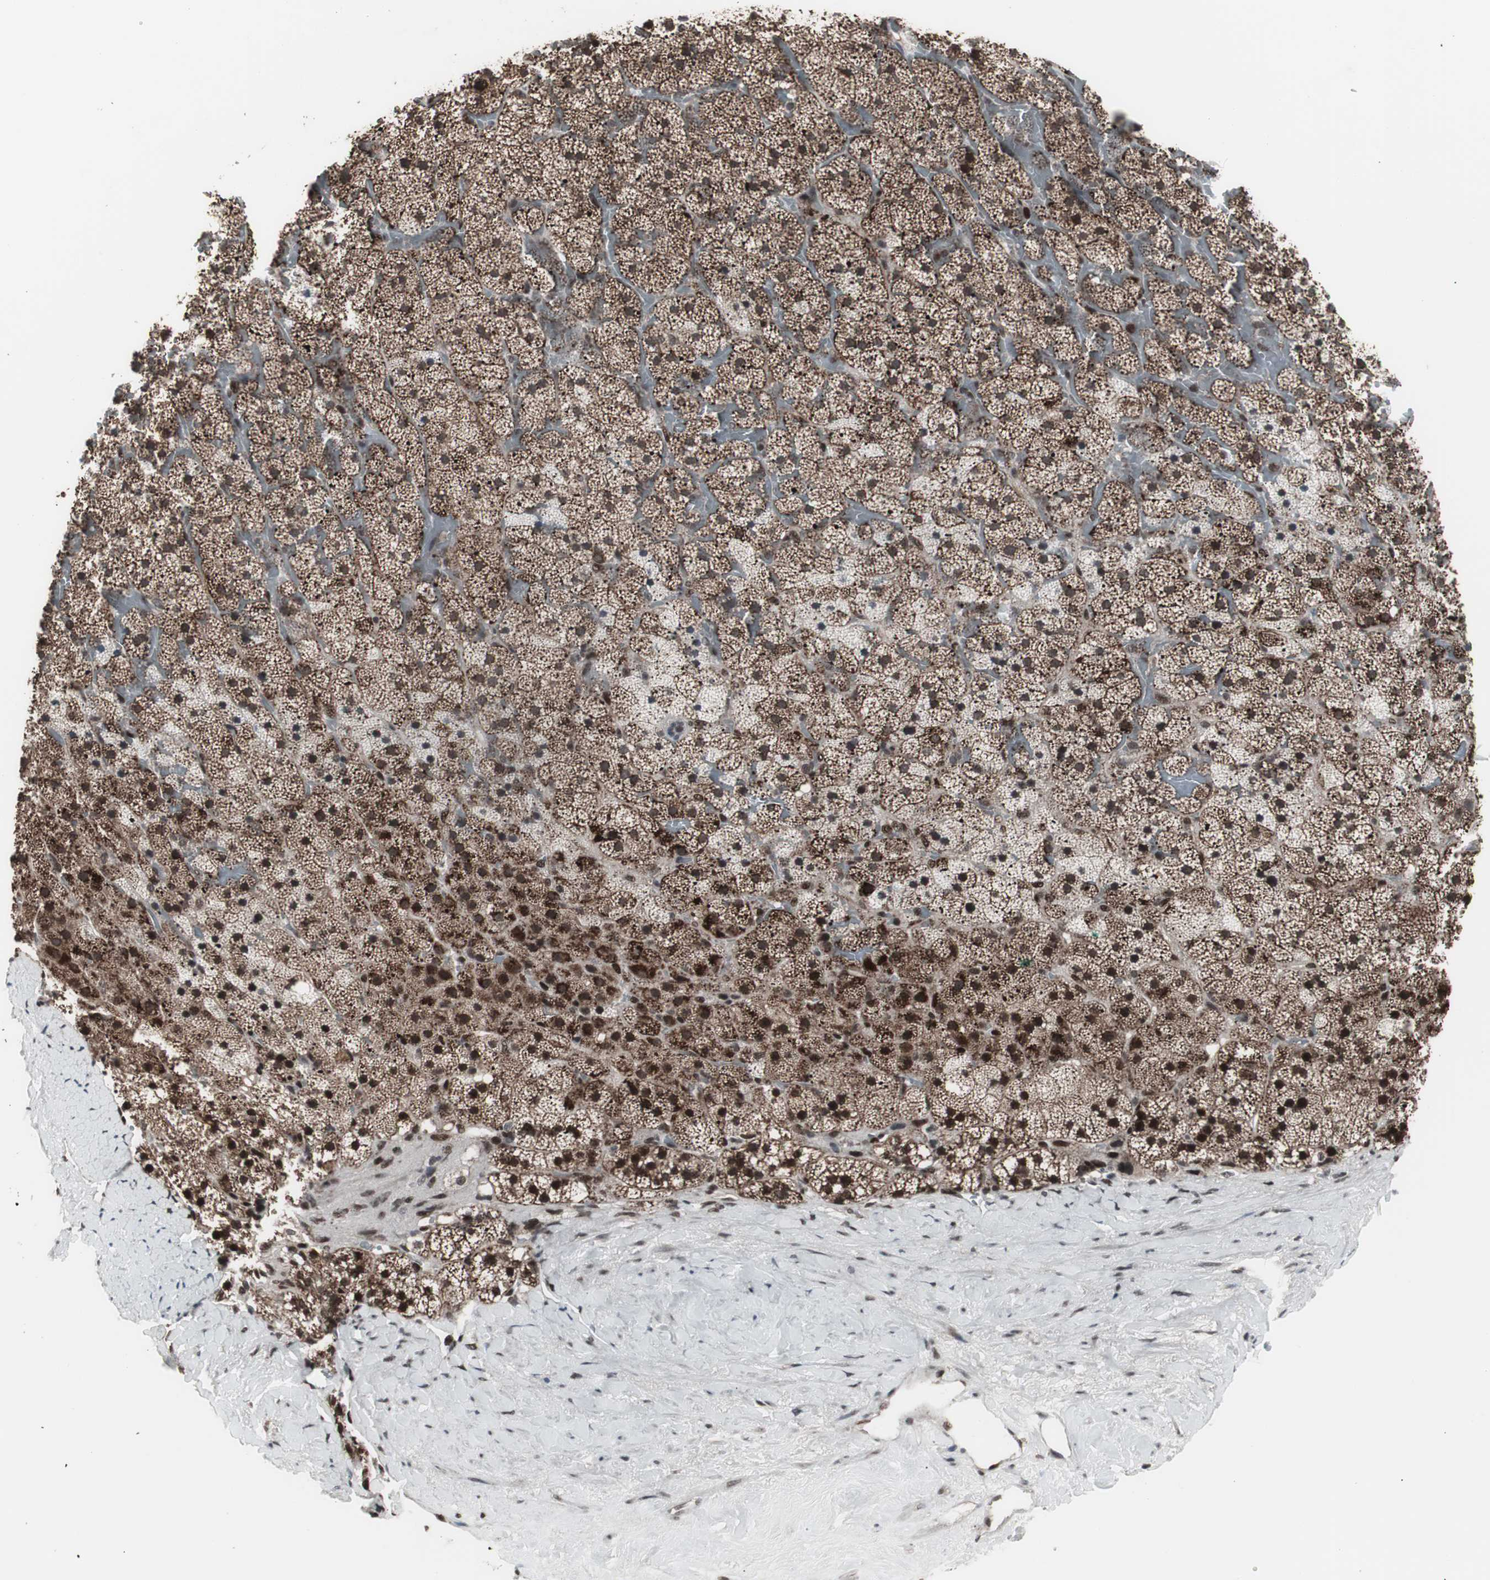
{"staining": {"intensity": "moderate", "quantity": ">75%", "location": "cytoplasmic/membranous,nuclear"}, "tissue": "adrenal gland", "cell_type": "Glandular cells", "image_type": "normal", "snomed": [{"axis": "morphology", "description": "Normal tissue, NOS"}, {"axis": "topography", "description": "Adrenal gland"}], "caption": "Immunohistochemistry (DAB (3,3'-diaminobenzidine)) staining of unremarkable human adrenal gland displays moderate cytoplasmic/membranous,nuclear protein expression in about >75% of glandular cells.", "gene": "RXRA", "patient": {"sex": "male", "age": 35}}